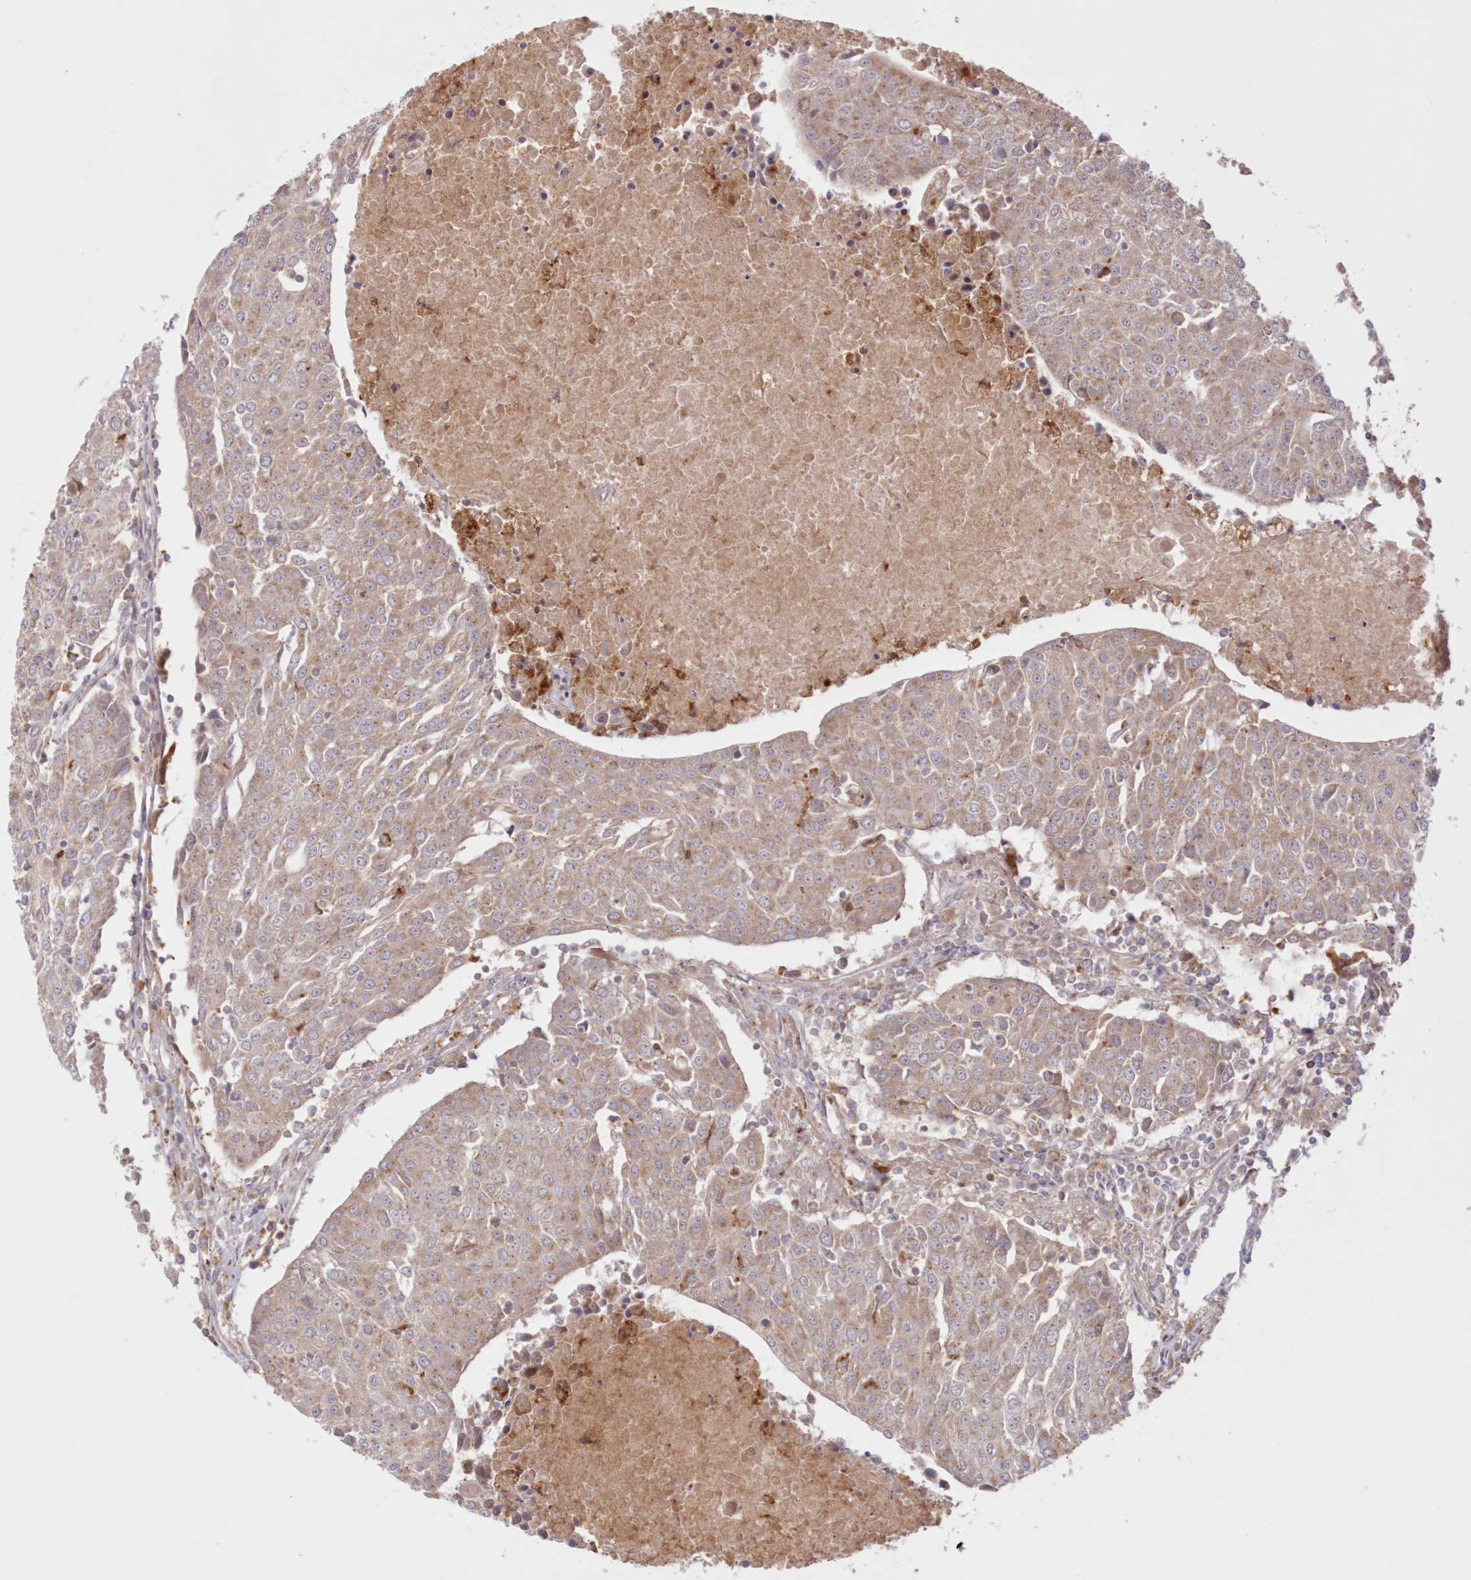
{"staining": {"intensity": "weak", "quantity": ">75%", "location": "cytoplasmic/membranous"}, "tissue": "urothelial cancer", "cell_type": "Tumor cells", "image_type": "cancer", "snomed": [{"axis": "morphology", "description": "Urothelial carcinoma, High grade"}, {"axis": "topography", "description": "Urinary bladder"}], "caption": "A histopathology image of human high-grade urothelial carcinoma stained for a protein displays weak cytoplasmic/membranous brown staining in tumor cells. The protein of interest is shown in brown color, while the nuclei are stained blue.", "gene": "ABCC3", "patient": {"sex": "female", "age": 85}}